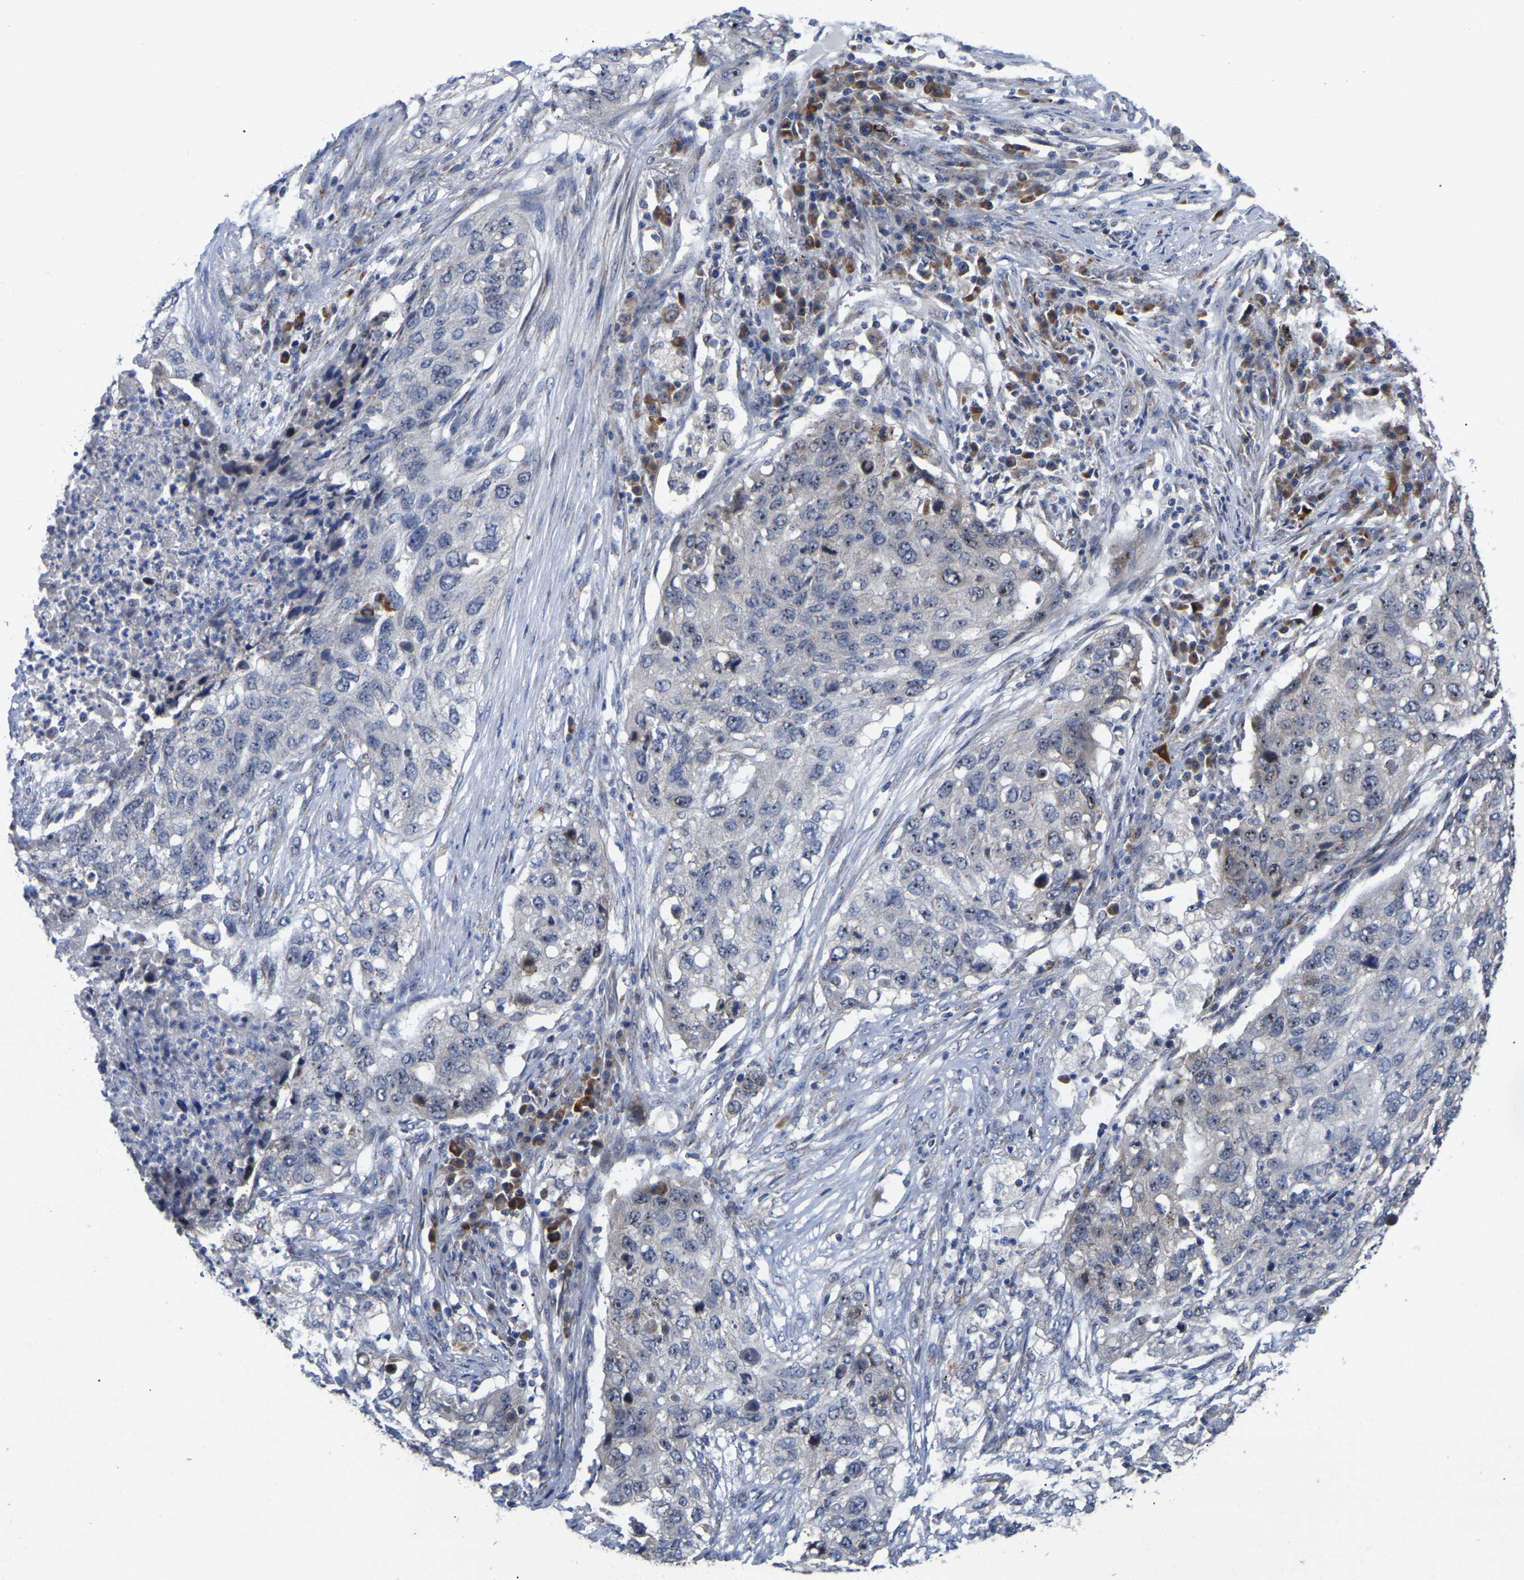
{"staining": {"intensity": "moderate", "quantity": "<25%", "location": "nuclear"}, "tissue": "lung cancer", "cell_type": "Tumor cells", "image_type": "cancer", "snomed": [{"axis": "morphology", "description": "Squamous cell carcinoma, NOS"}, {"axis": "topography", "description": "Lung"}], "caption": "Immunohistochemistry (IHC) histopathology image of lung cancer stained for a protein (brown), which demonstrates low levels of moderate nuclear staining in approximately <25% of tumor cells.", "gene": "NOP53", "patient": {"sex": "female", "age": 63}}